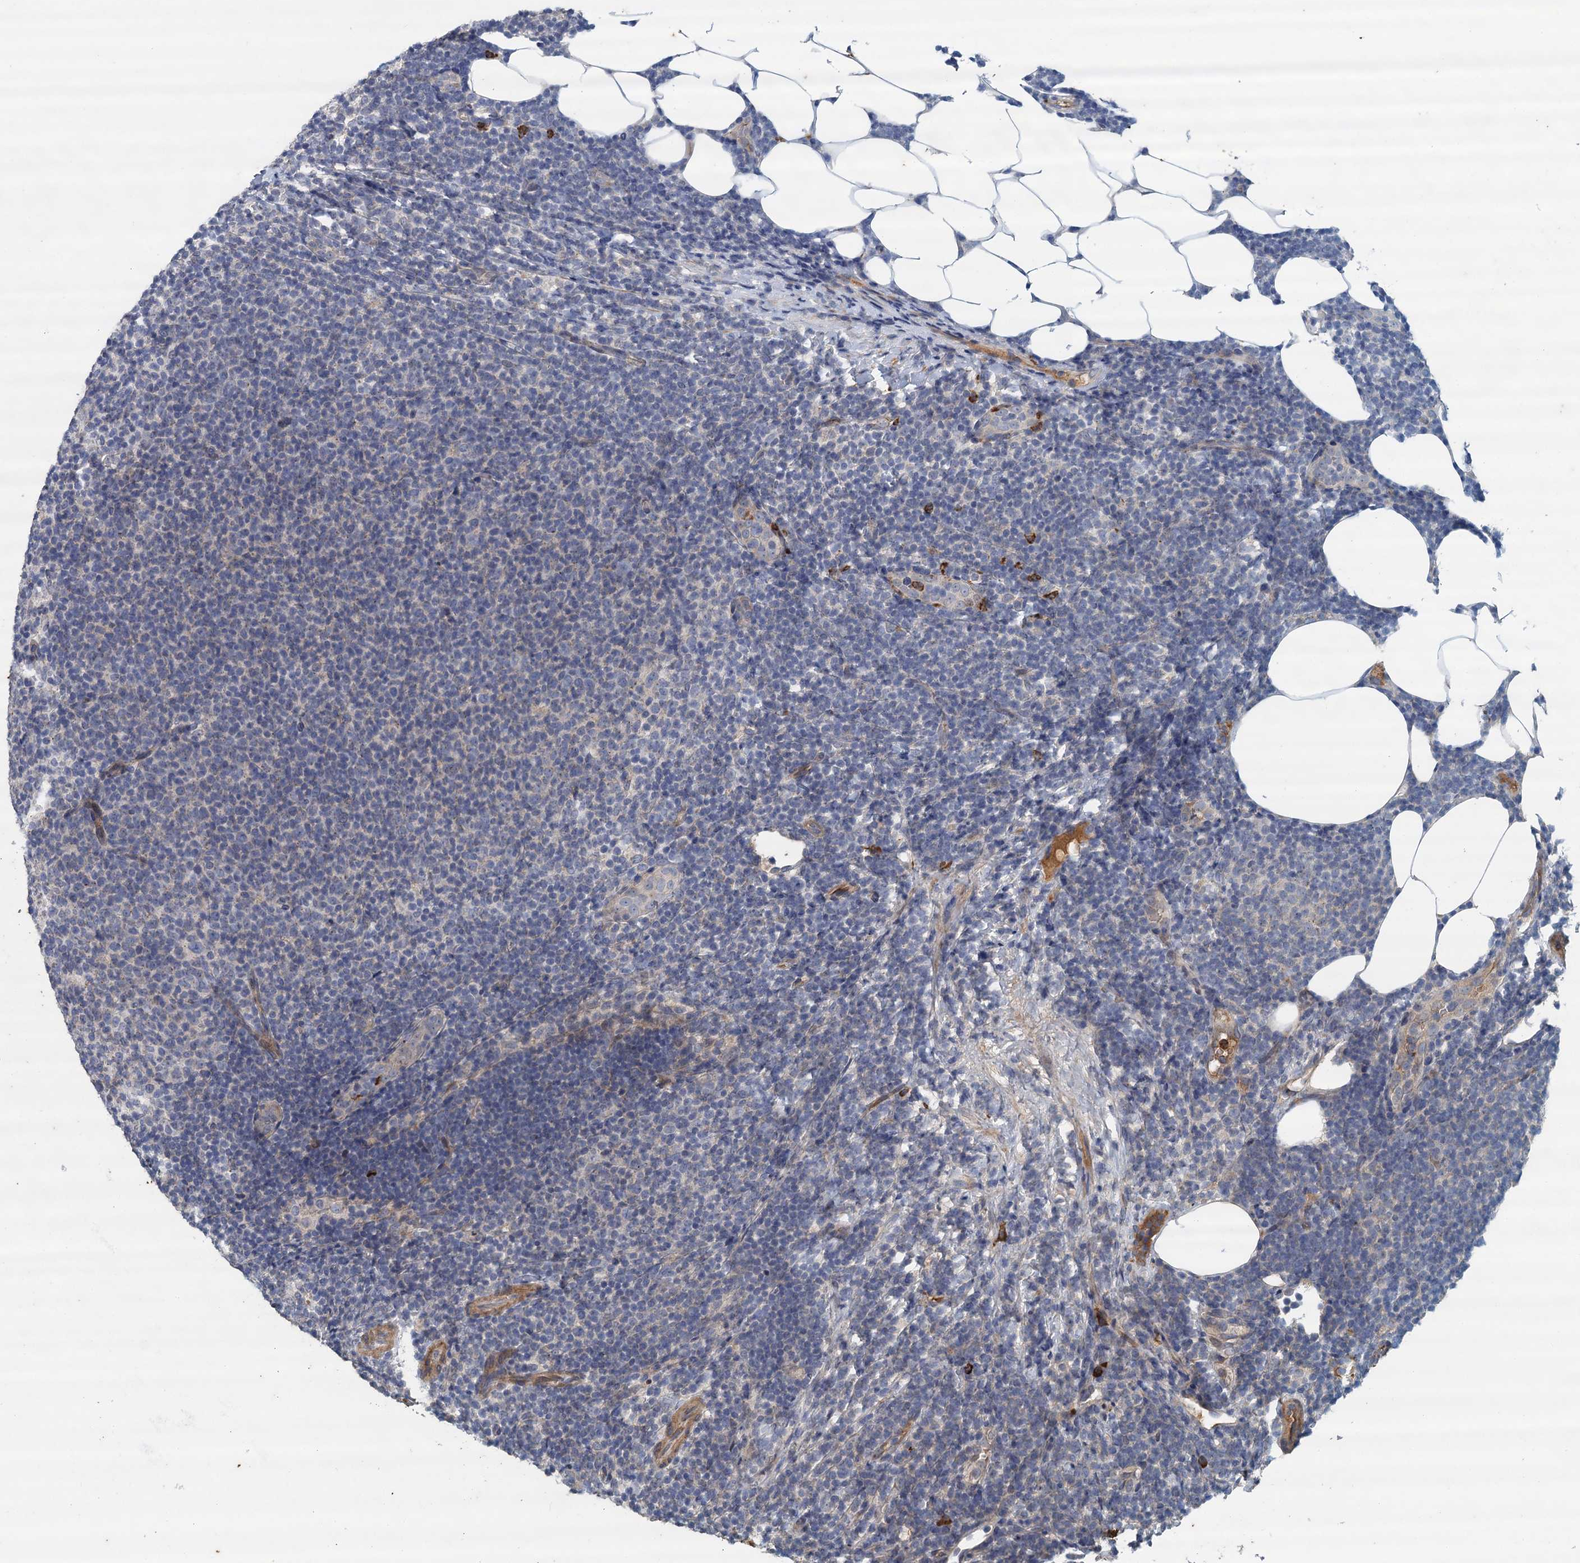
{"staining": {"intensity": "negative", "quantity": "none", "location": "none"}, "tissue": "lymphoma", "cell_type": "Tumor cells", "image_type": "cancer", "snomed": [{"axis": "morphology", "description": "Malignant lymphoma, non-Hodgkin's type, Low grade"}, {"axis": "topography", "description": "Lymph node"}], "caption": "IHC histopathology image of lymphoma stained for a protein (brown), which reveals no staining in tumor cells. Brightfield microscopy of IHC stained with DAB (3,3'-diaminobenzidine) (brown) and hematoxylin (blue), captured at high magnification.", "gene": "TPCN1", "patient": {"sex": "male", "age": 66}}